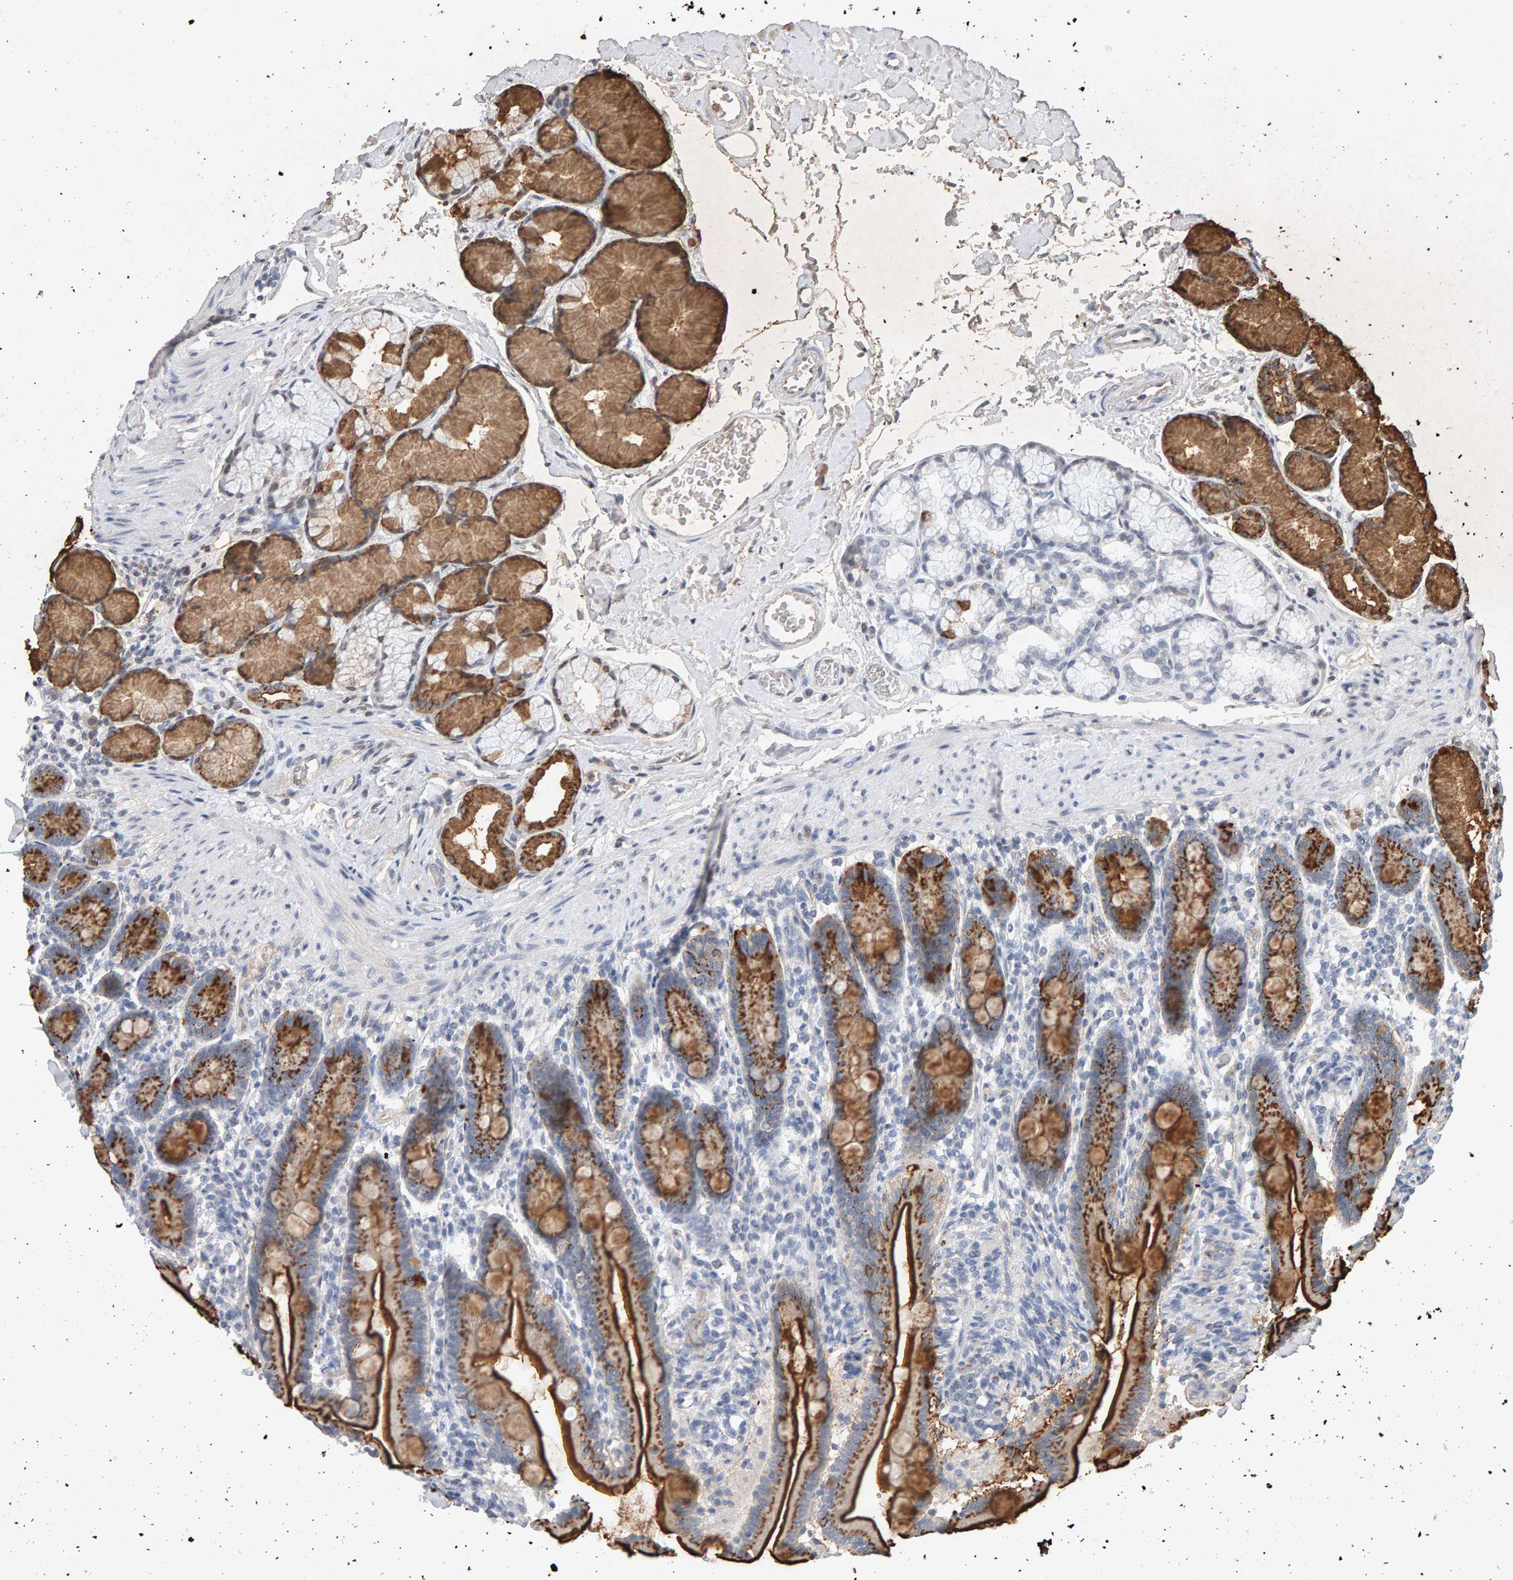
{"staining": {"intensity": "strong", "quantity": "25%-75%", "location": "cytoplasmic/membranous"}, "tissue": "duodenum", "cell_type": "Glandular cells", "image_type": "normal", "snomed": [{"axis": "morphology", "description": "Normal tissue, NOS"}, {"axis": "topography", "description": "Duodenum"}], "caption": "Duodenum stained with IHC shows strong cytoplasmic/membranous positivity in approximately 25%-75% of glandular cells. The staining is performed using DAB brown chromogen to label protein expression. The nuclei are counter-stained blue using hematoxylin.", "gene": "PTPRM", "patient": {"sex": "male", "age": 54}}